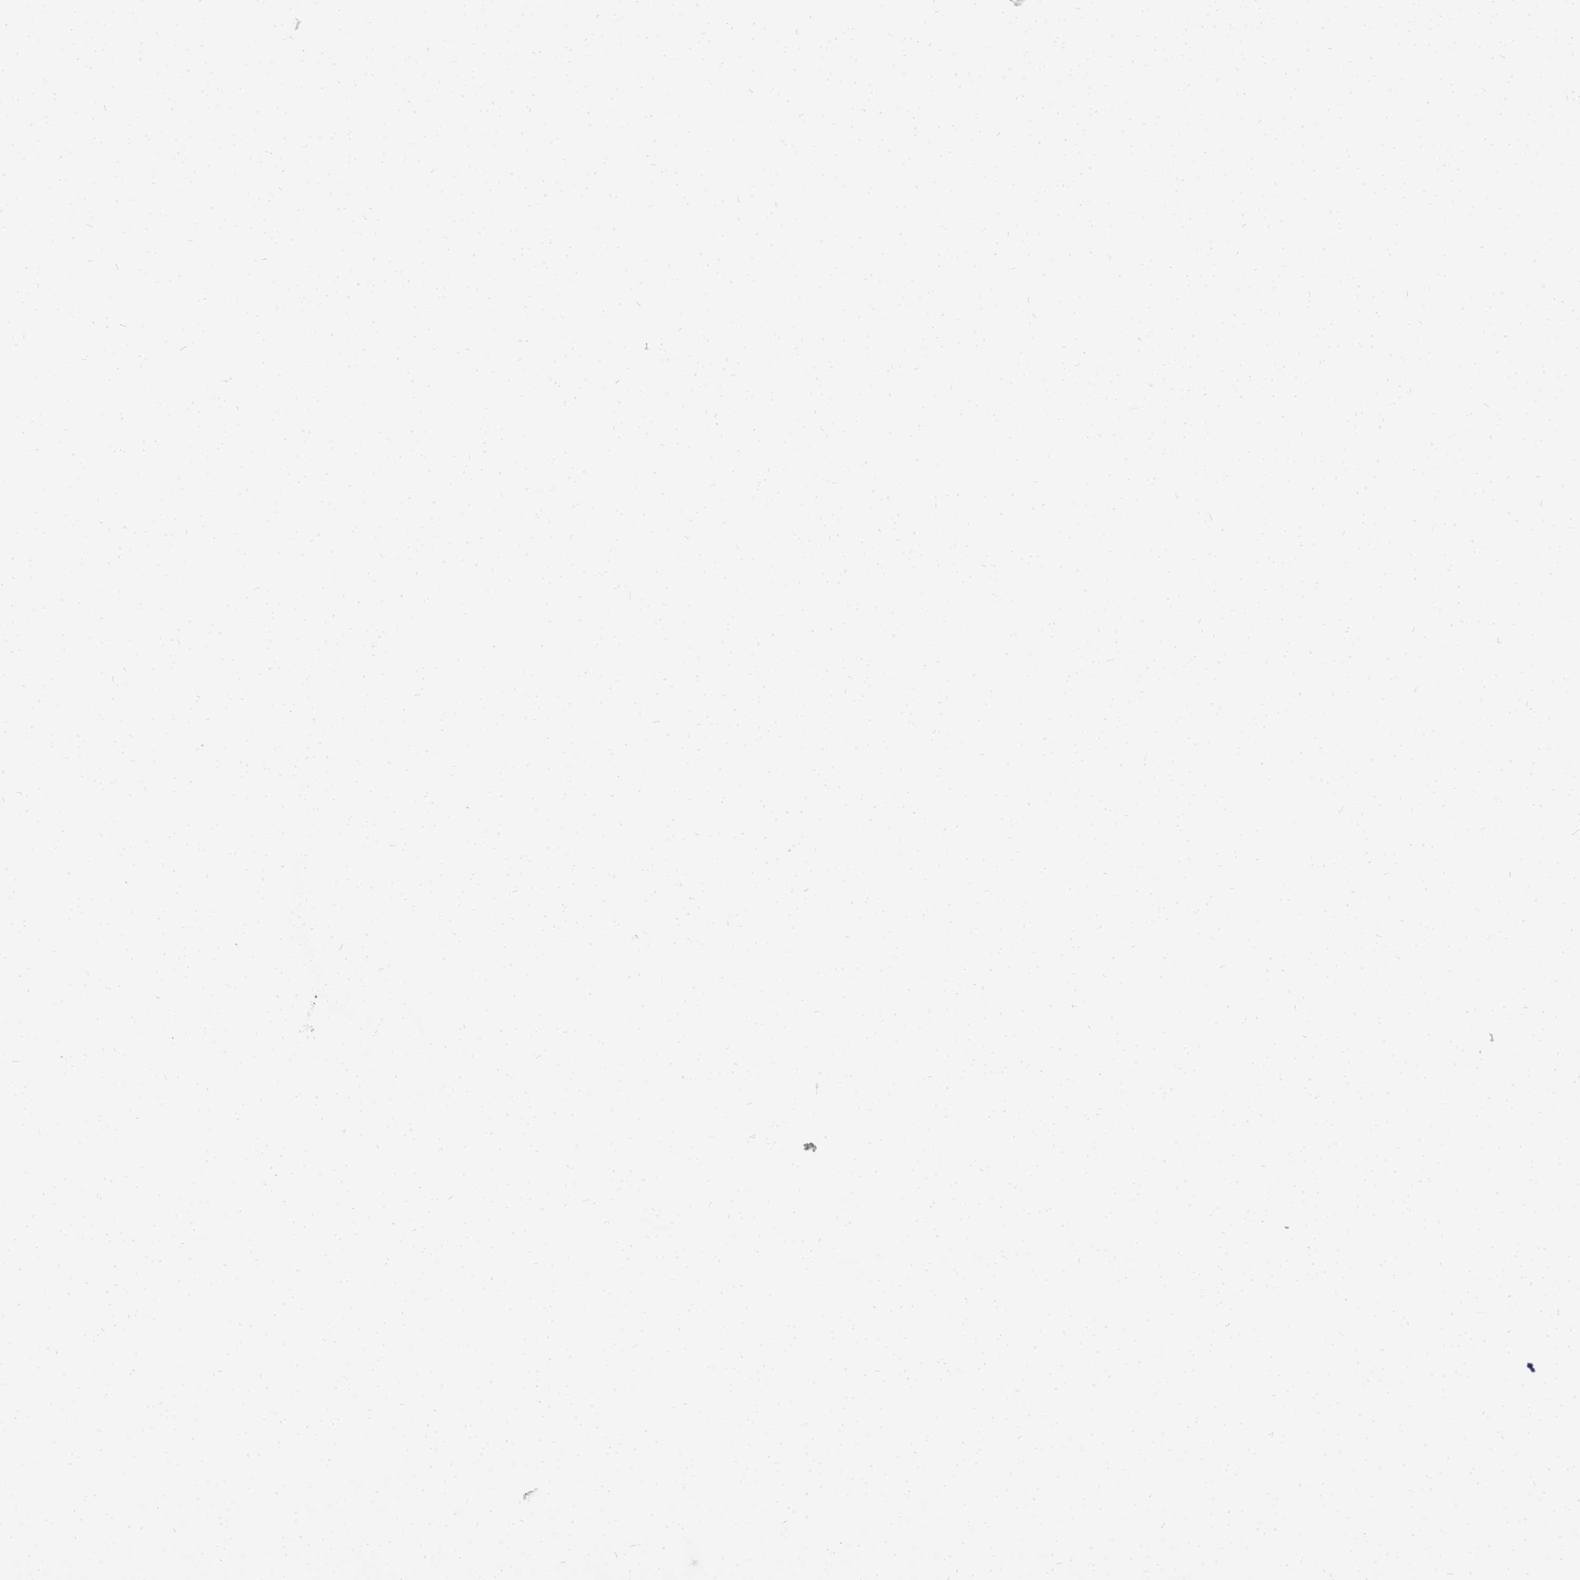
{"staining": {"intensity": "moderate", "quantity": "<25%", "location": "cytoplasmic/membranous"}, "tissue": "endometrium", "cell_type": "Cells in endometrial stroma", "image_type": "normal", "snomed": [{"axis": "morphology", "description": "Normal tissue, NOS"}, {"axis": "topography", "description": "Endometrium"}], "caption": "A brown stain highlights moderate cytoplasmic/membranous expression of a protein in cells in endometrial stroma of normal endometrium.", "gene": "NARS1", "patient": {"sex": "female", "age": 33}}